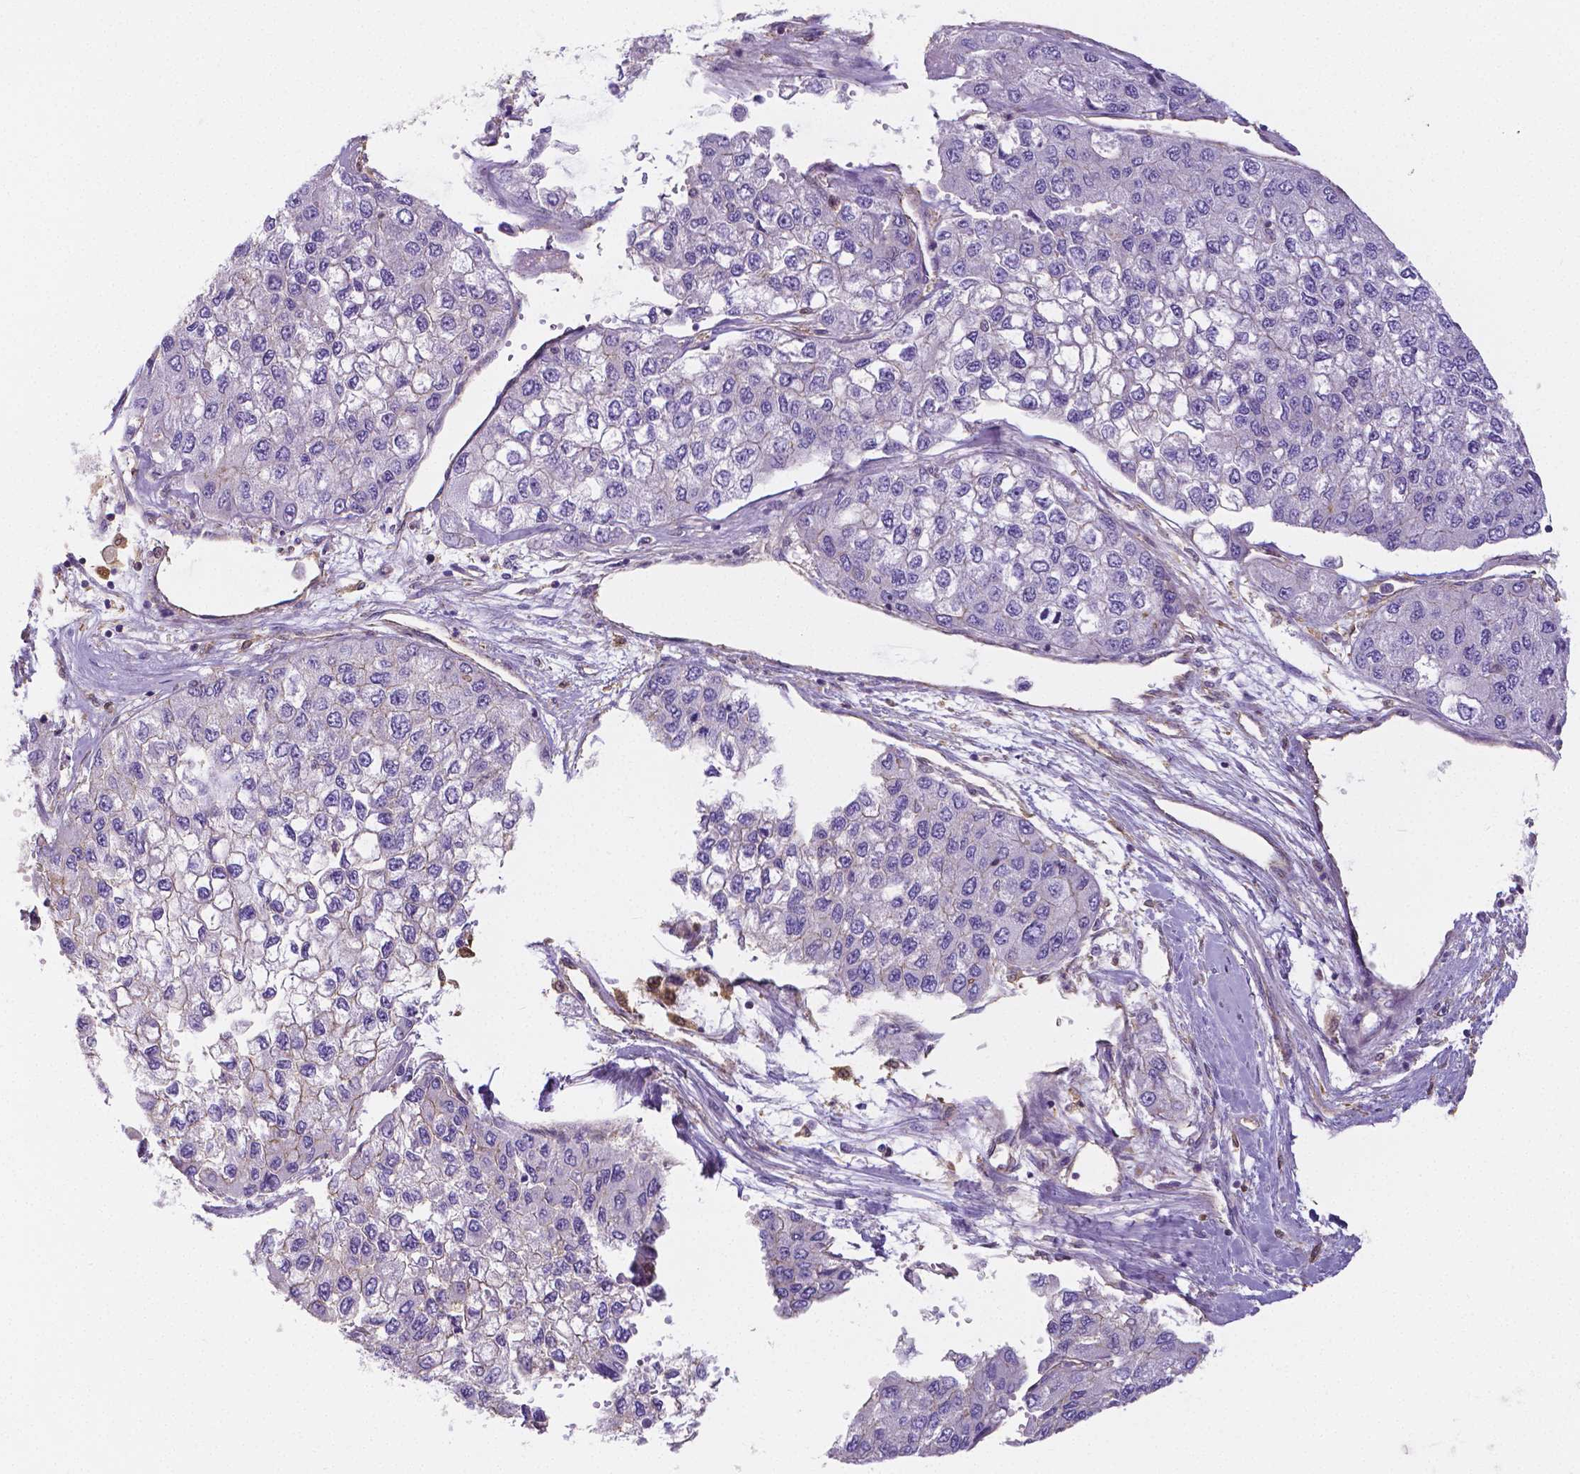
{"staining": {"intensity": "weak", "quantity": "<25%", "location": "cytoplasmic/membranous"}, "tissue": "liver cancer", "cell_type": "Tumor cells", "image_type": "cancer", "snomed": [{"axis": "morphology", "description": "Carcinoma, Hepatocellular, NOS"}, {"axis": "topography", "description": "Liver"}], "caption": "Image shows no significant protein positivity in tumor cells of liver hepatocellular carcinoma.", "gene": "CRMP1", "patient": {"sex": "female", "age": 66}}